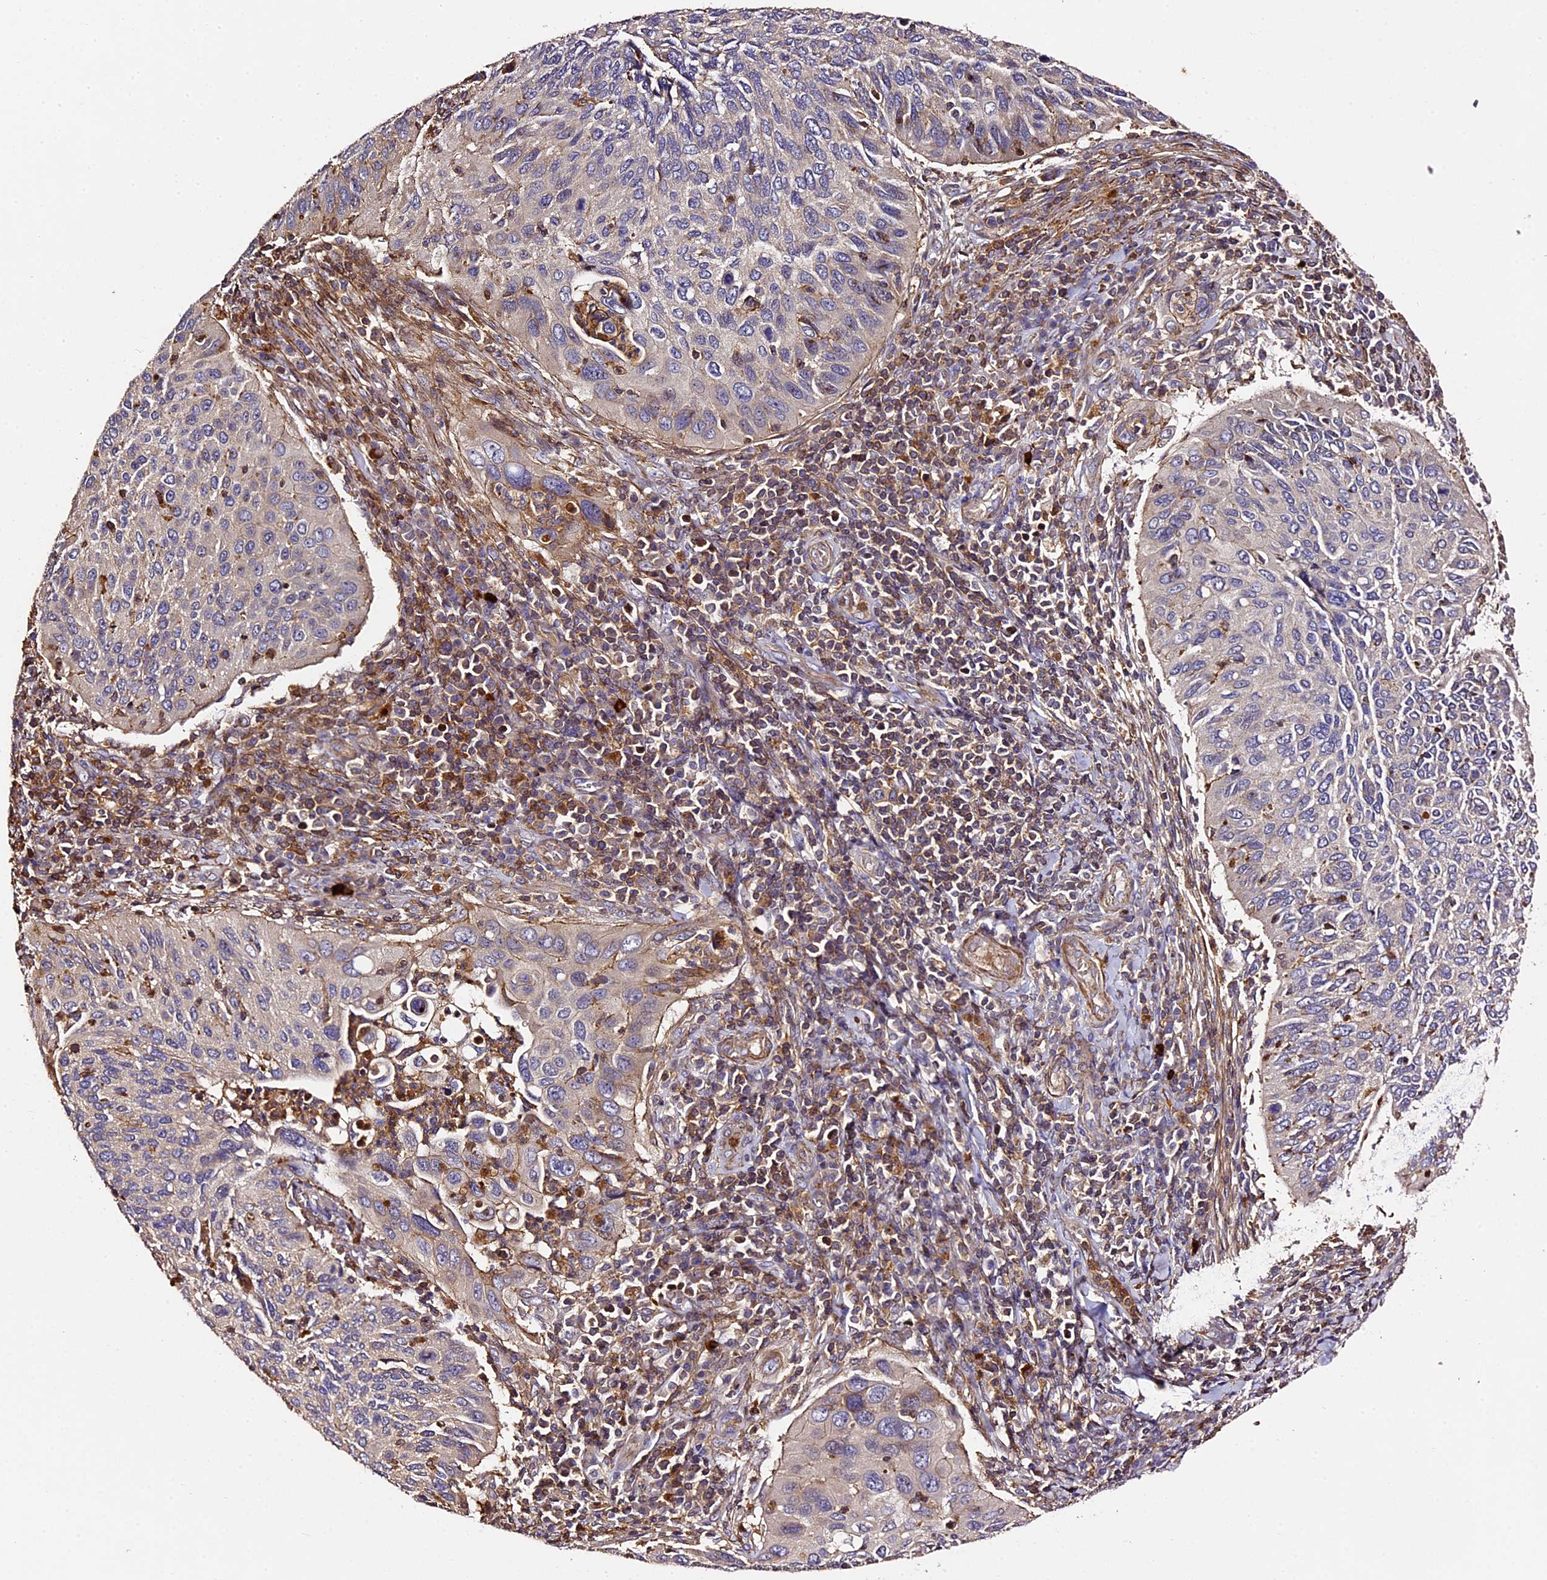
{"staining": {"intensity": "moderate", "quantity": "<25%", "location": "cytoplasmic/membranous"}, "tissue": "cervical cancer", "cell_type": "Tumor cells", "image_type": "cancer", "snomed": [{"axis": "morphology", "description": "Squamous cell carcinoma, NOS"}, {"axis": "topography", "description": "Cervix"}], "caption": "The immunohistochemical stain highlights moderate cytoplasmic/membranous expression in tumor cells of cervical squamous cell carcinoma tissue.", "gene": "RAPSN", "patient": {"sex": "female", "age": 38}}